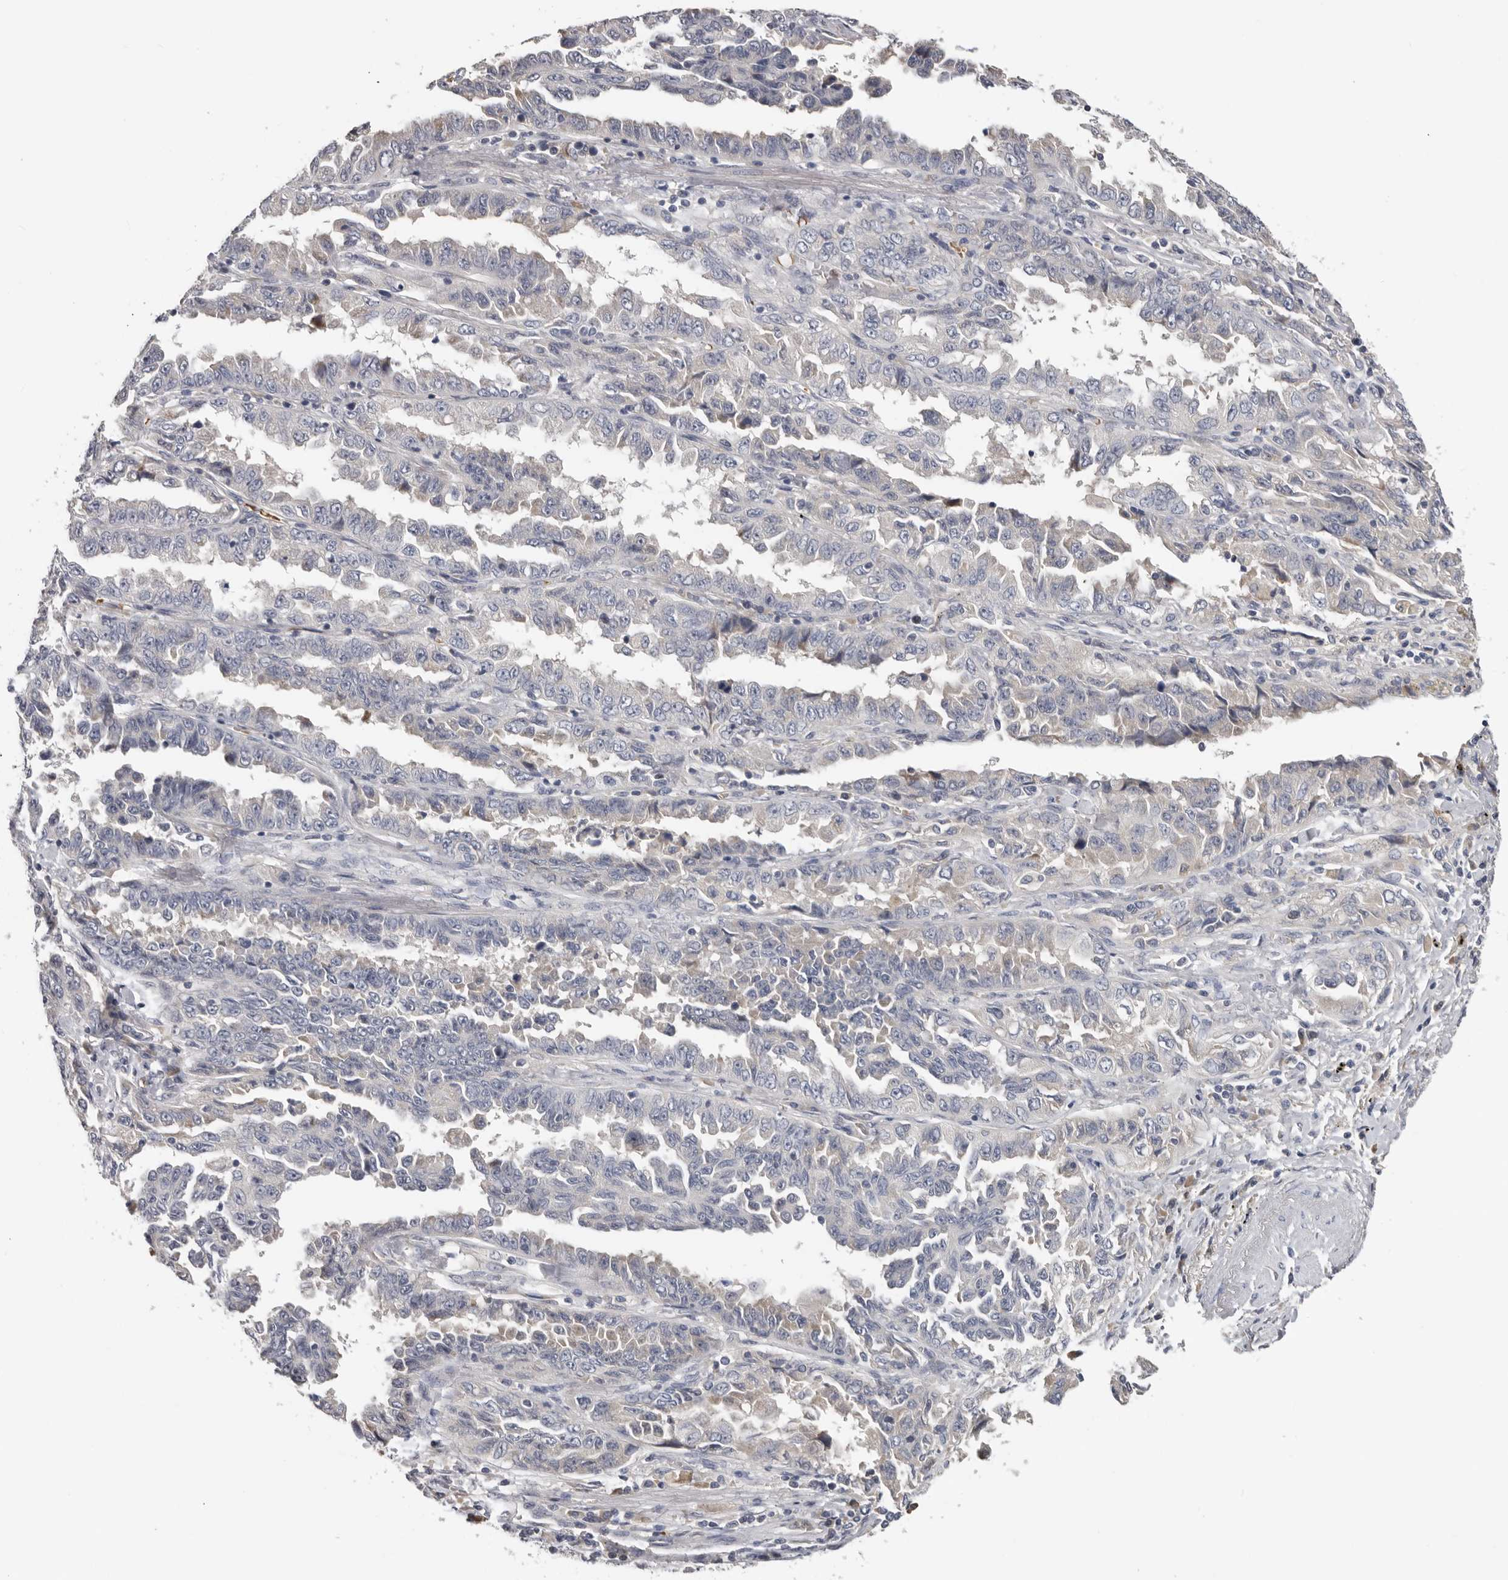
{"staining": {"intensity": "negative", "quantity": "none", "location": "none"}, "tissue": "lung cancer", "cell_type": "Tumor cells", "image_type": "cancer", "snomed": [{"axis": "morphology", "description": "Adenocarcinoma, NOS"}, {"axis": "topography", "description": "Lung"}], "caption": "Histopathology image shows no protein staining in tumor cells of lung cancer (adenocarcinoma) tissue.", "gene": "KIF2B", "patient": {"sex": "female", "age": 51}}